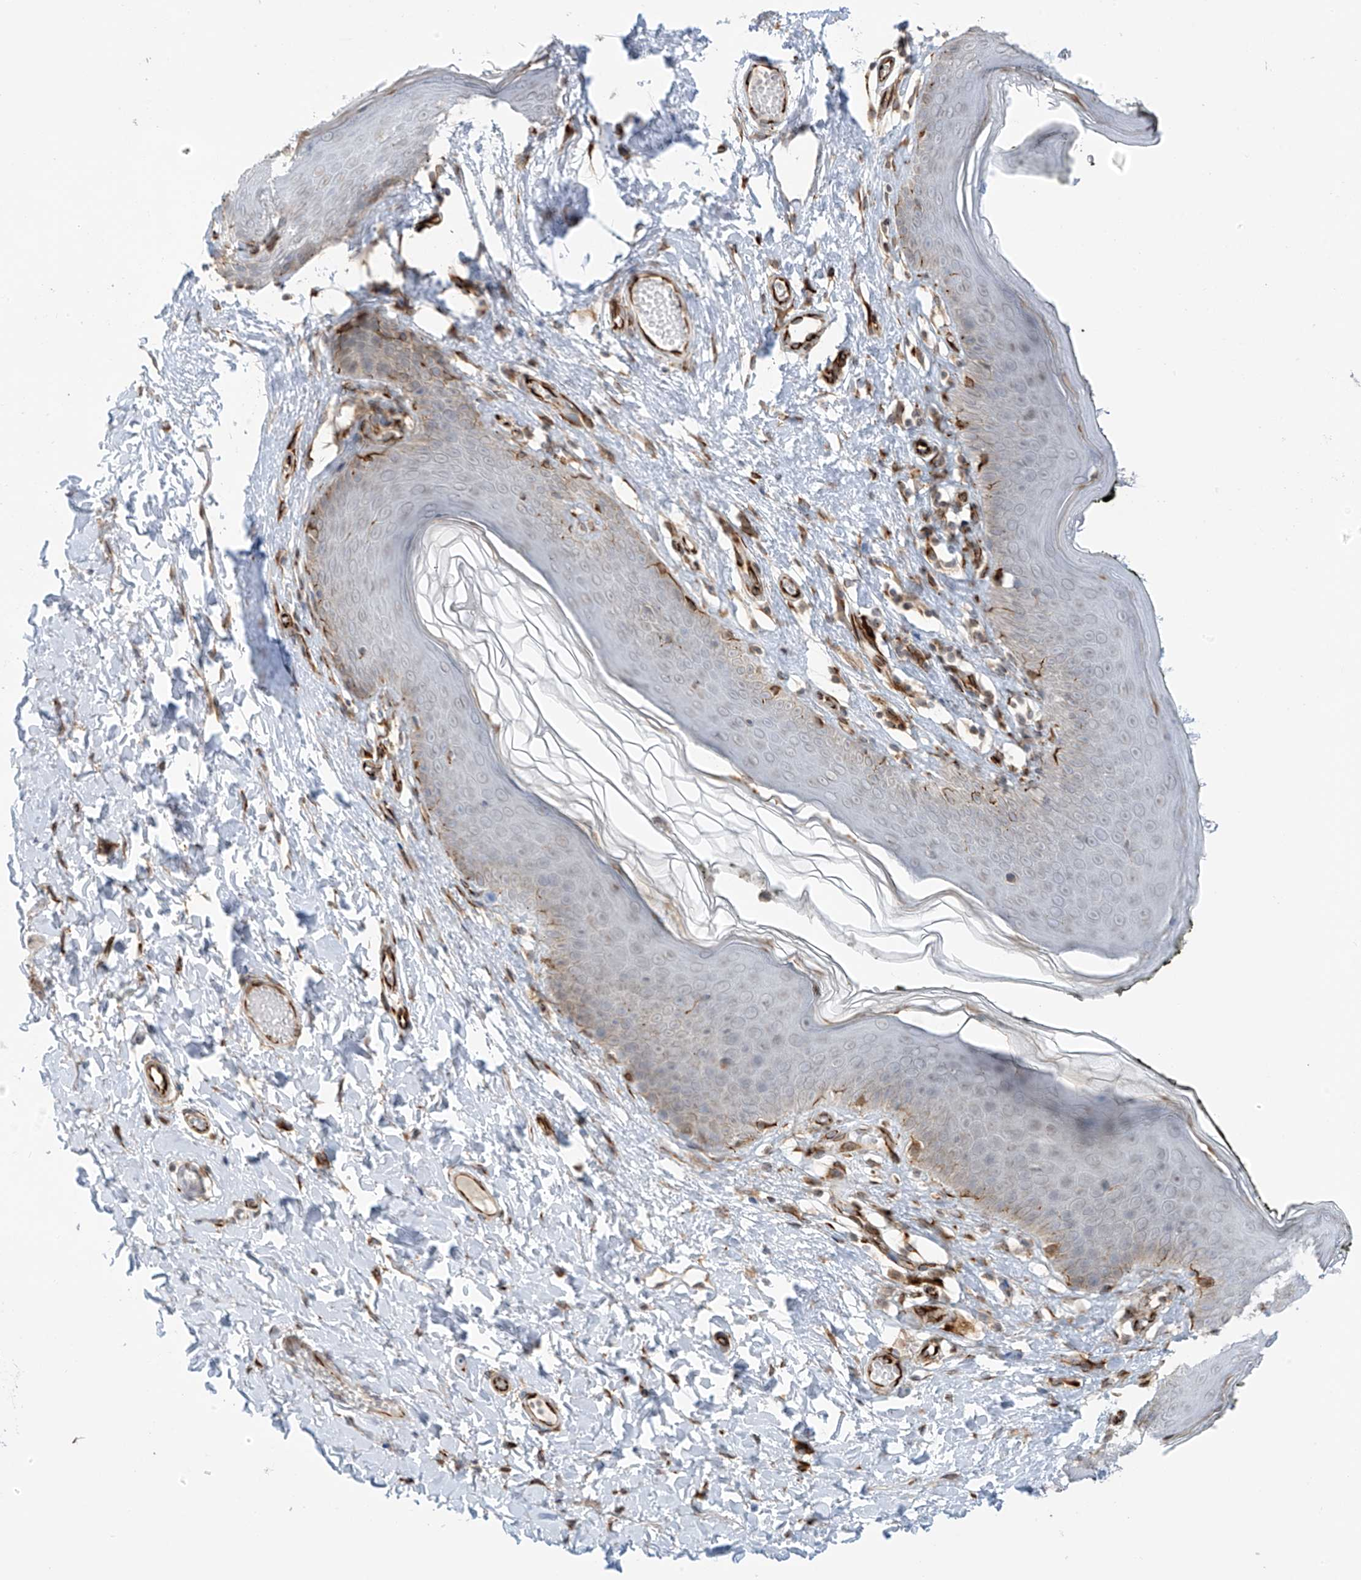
{"staining": {"intensity": "moderate", "quantity": "<25%", "location": "cytoplasmic/membranous"}, "tissue": "skin", "cell_type": "Epidermal cells", "image_type": "normal", "snomed": [{"axis": "morphology", "description": "Normal tissue, NOS"}, {"axis": "morphology", "description": "Inflammation, NOS"}, {"axis": "topography", "description": "Vulva"}], "caption": "Immunohistochemical staining of unremarkable human skin exhibits low levels of moderate cytoplasmic/membranous staining in approximately <25% of epidermal cells.", "gene": "HS6ST2", "patient": {"sex": "female", "age": 84}}